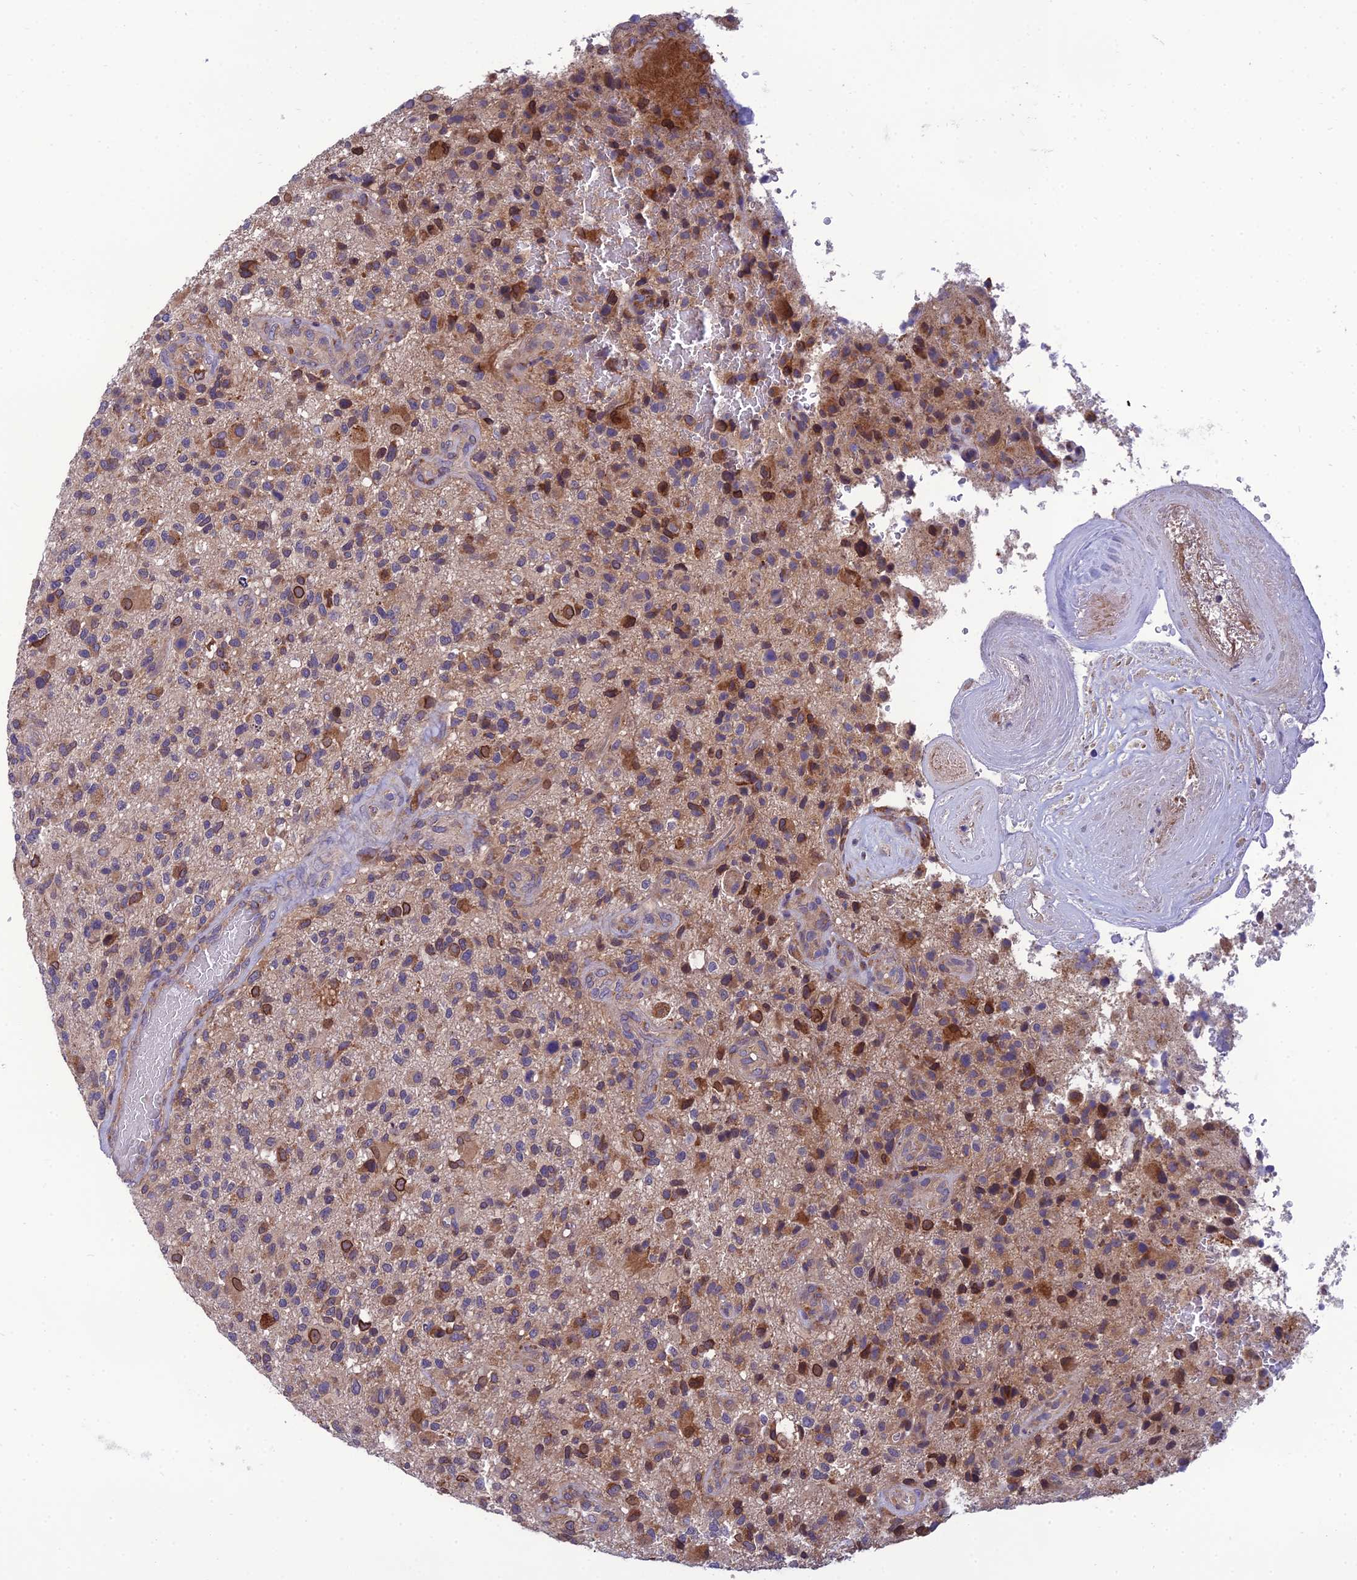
{"staining": {"intensity": "moderate", "quantity": "<25%", "location": "cytoplasmic/membranous"}, "tissue": "glioma", "cell_type": "Tumor cells", "image_type": "cancer", "snomed": [{"axis": "morphology", "description": "Glioma, malignant, High grade"}, {"axis": "topography", "description": "Brain"}], "caption": "The immunohistochemical stain shows moderate cytoplasmic/membranous expression in tumor cells of glioma tissue. Nuclei are stained in blue.", "gene": "UMAD1", "patient": {"sex": "male", "age": 47}}